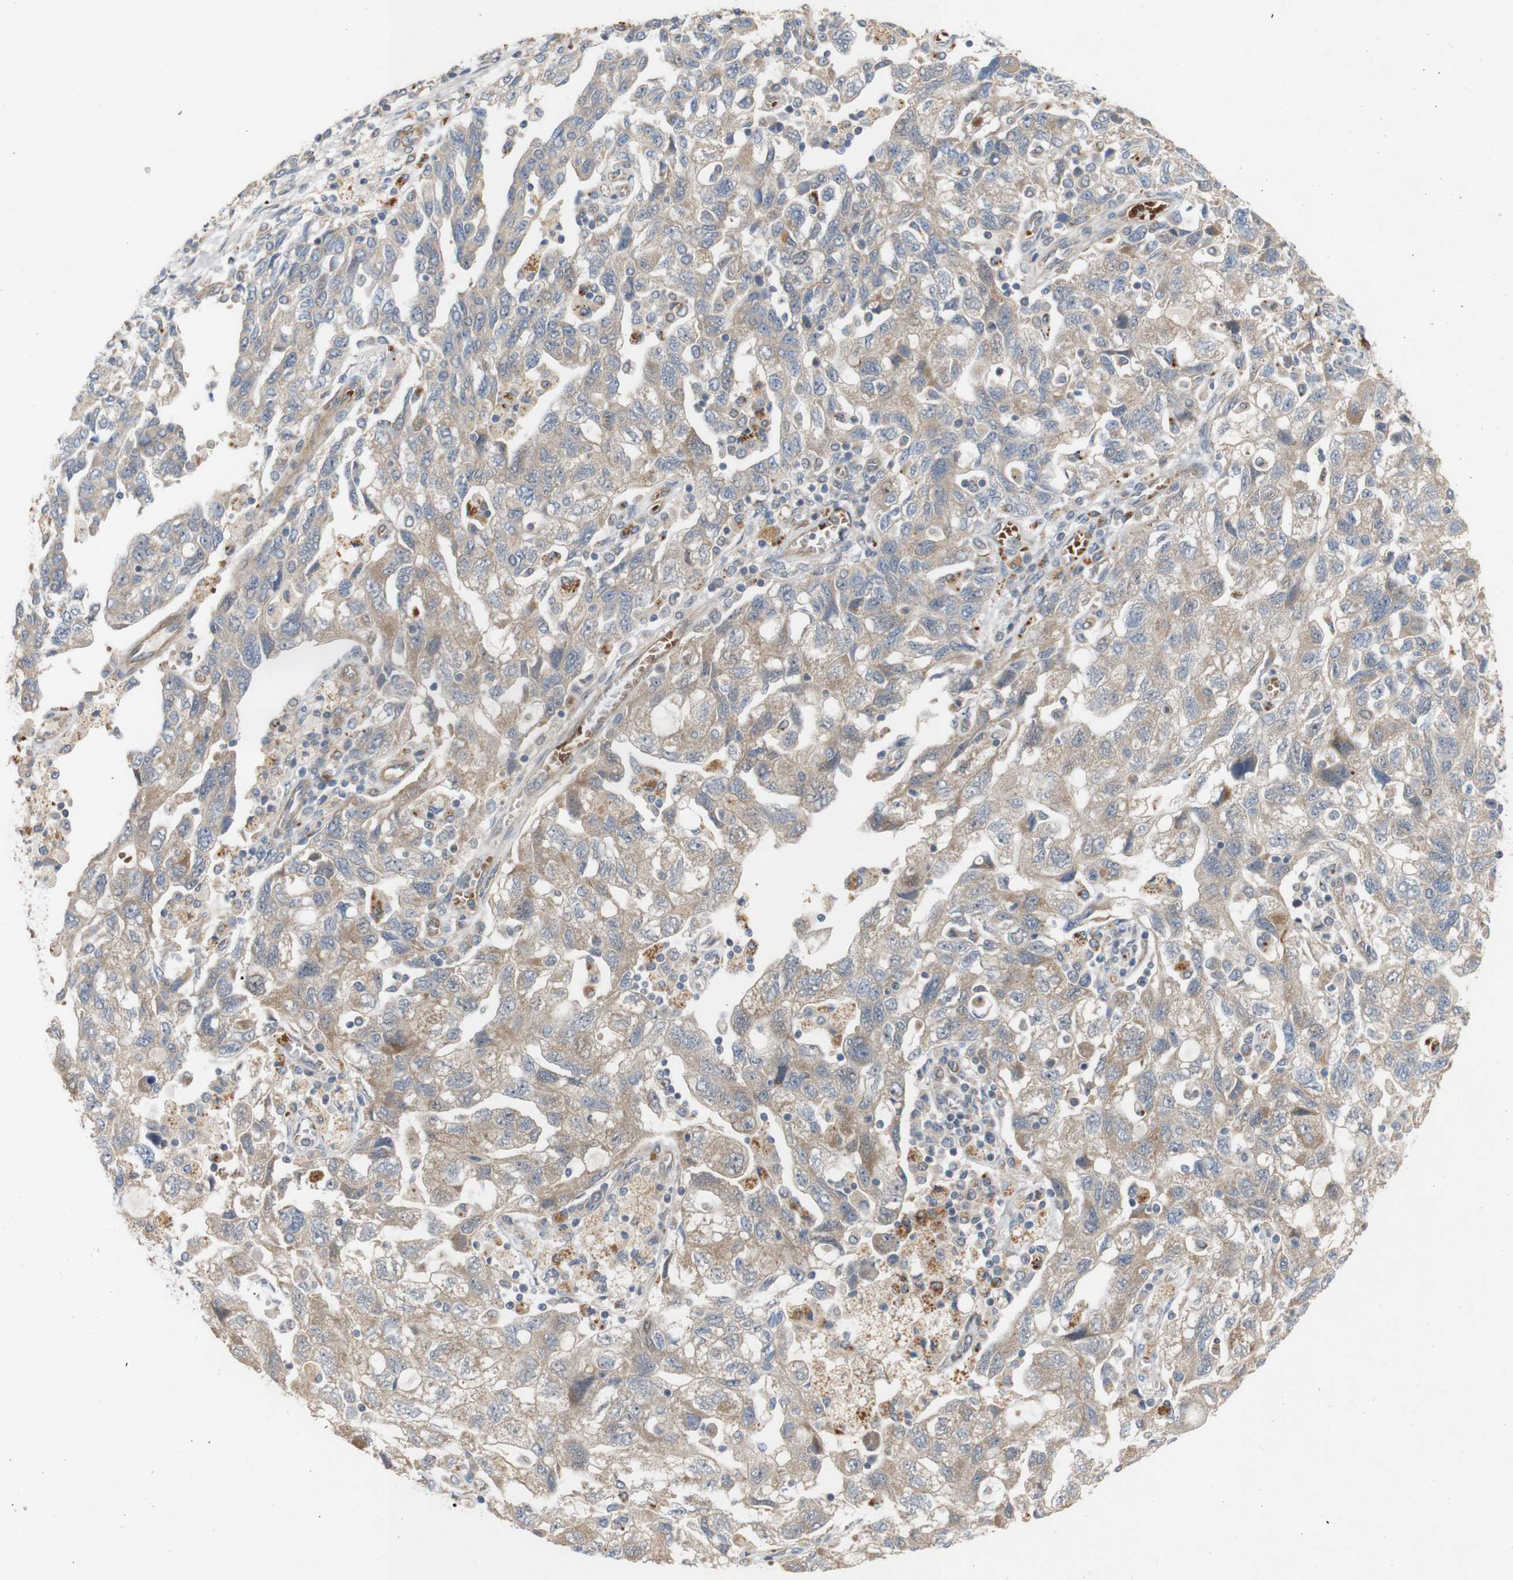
{"staining": {"intensity": "weak", "quantity": ">75%", "location": "cytoplasmic/membranous"}, "tissue": "ovarian cancer", "cell_type": "Tumor cells", "image_type": "cancer", "snomed": [{"axis": "morphology", "description": "Carcinoma, NOS"}, {"axis": "morphology", "description": "Cystadenocarcinoma, serous, NOS"}, {"axis": "topography", "description": "Ovary"}], "caption": "Weak cytoplasmic/membranous expression for a protein is seen in approximately >75% of tumor cells of ovarian cancer using immunohistochemistry (IHC).", "gene": "RPTOR", "patient": {"sex": "female", "age": 69}}